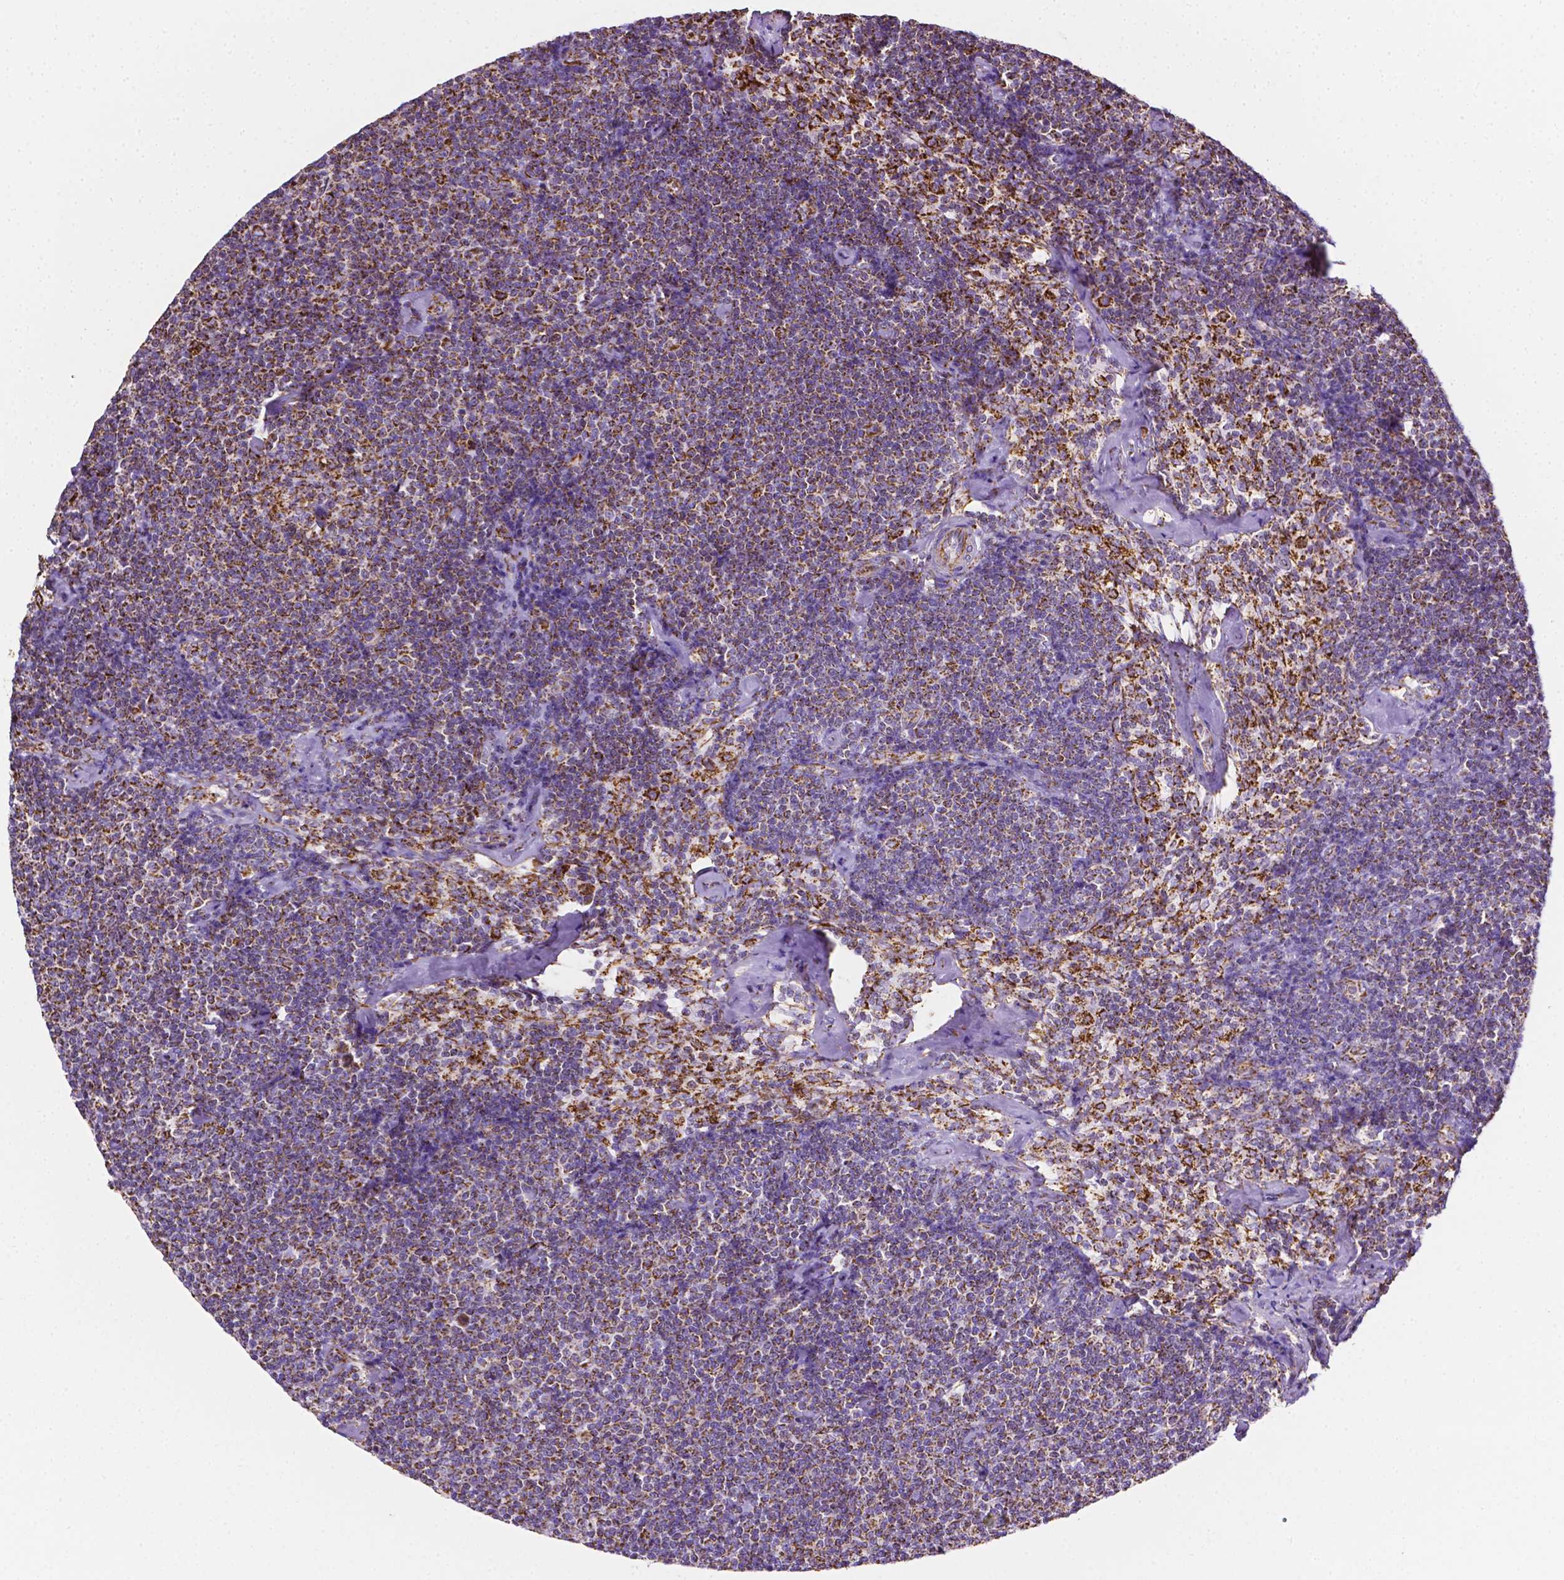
{"staining": {"intensity": "moderate", "quantity": "25%-75%", "location": "cytoplasmic/membranous"}, "tissue": "lymphoma", "cell_type": "Tumor cells", "image_type": "cancer", "snomed": [{"axis": "morphology", "description": "Malignant lymphoma, non-Hodgkin's type, Low grade"}, {"axis": "topography", "description": "Lymph node"}], "caption": "Lymphoma stained with IHC reveals moderate cytoplasmic/membranous expression in about 25%-75% of tumor cells.", "gene": "RMDN3", "patient": {"sex": "male", "age": 81}}